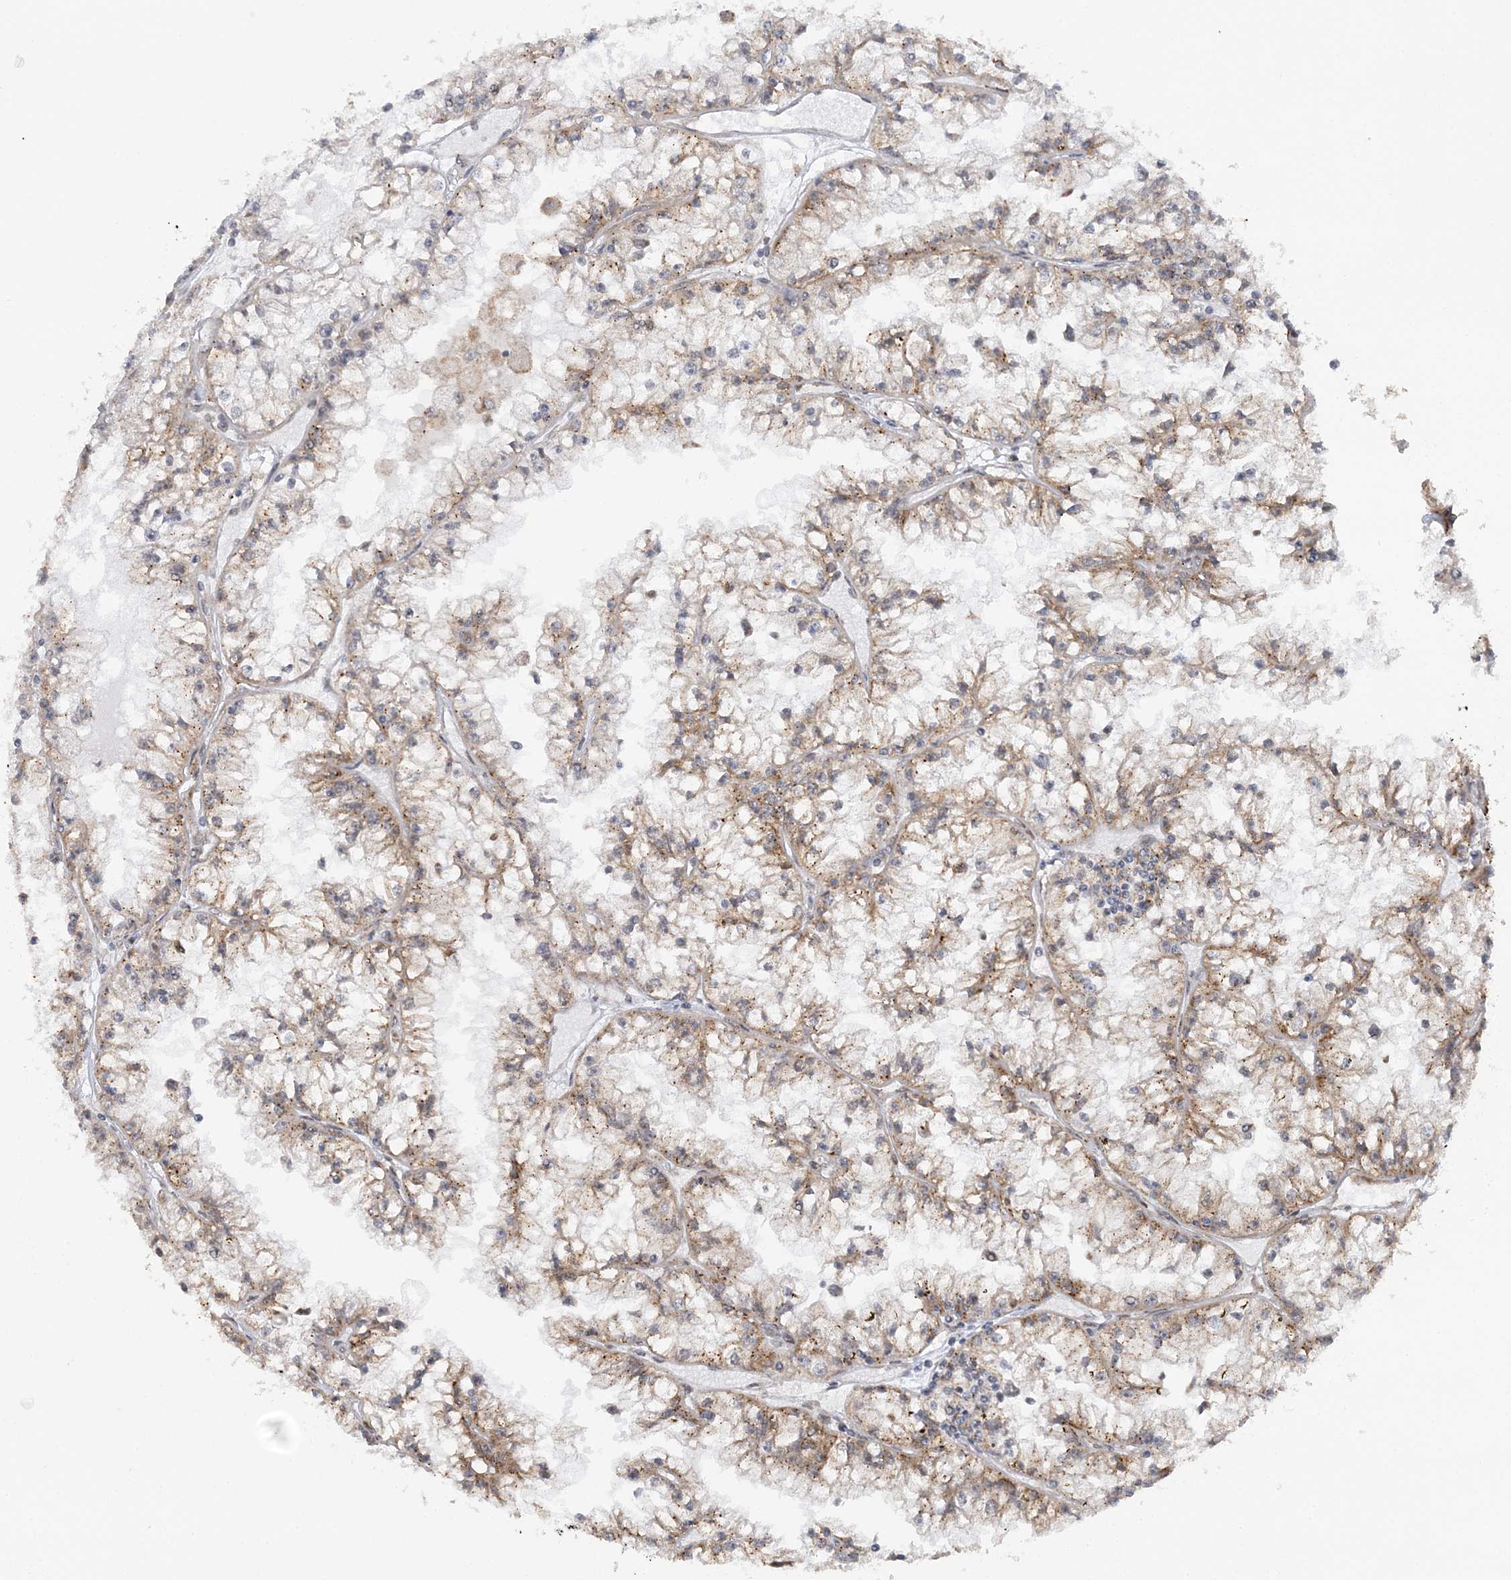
{"staining": {"intensity": "moderate", "quantity": "25%-75%", "location": "cytoplasmic/membranous"}, "tissue": "renal cancer", "cell_type": "Tumor cells", "image_type": "cancer", "snomed": [{"axis": "morphology", "description": "Adenocarcinoma, NOS"}, {"axis": "topography", "description": "Kidney"}], "caption": "This histopathology image displays immunohistochemistry (IHC) staining of human renal cancer (adenocarcinoma), with medium moderate cytoplasmic/membranous expression in approximately 25%-75% of tumor cells.", "gene": "MRPL47", "patient": {"sex": "male", "age": 56}}